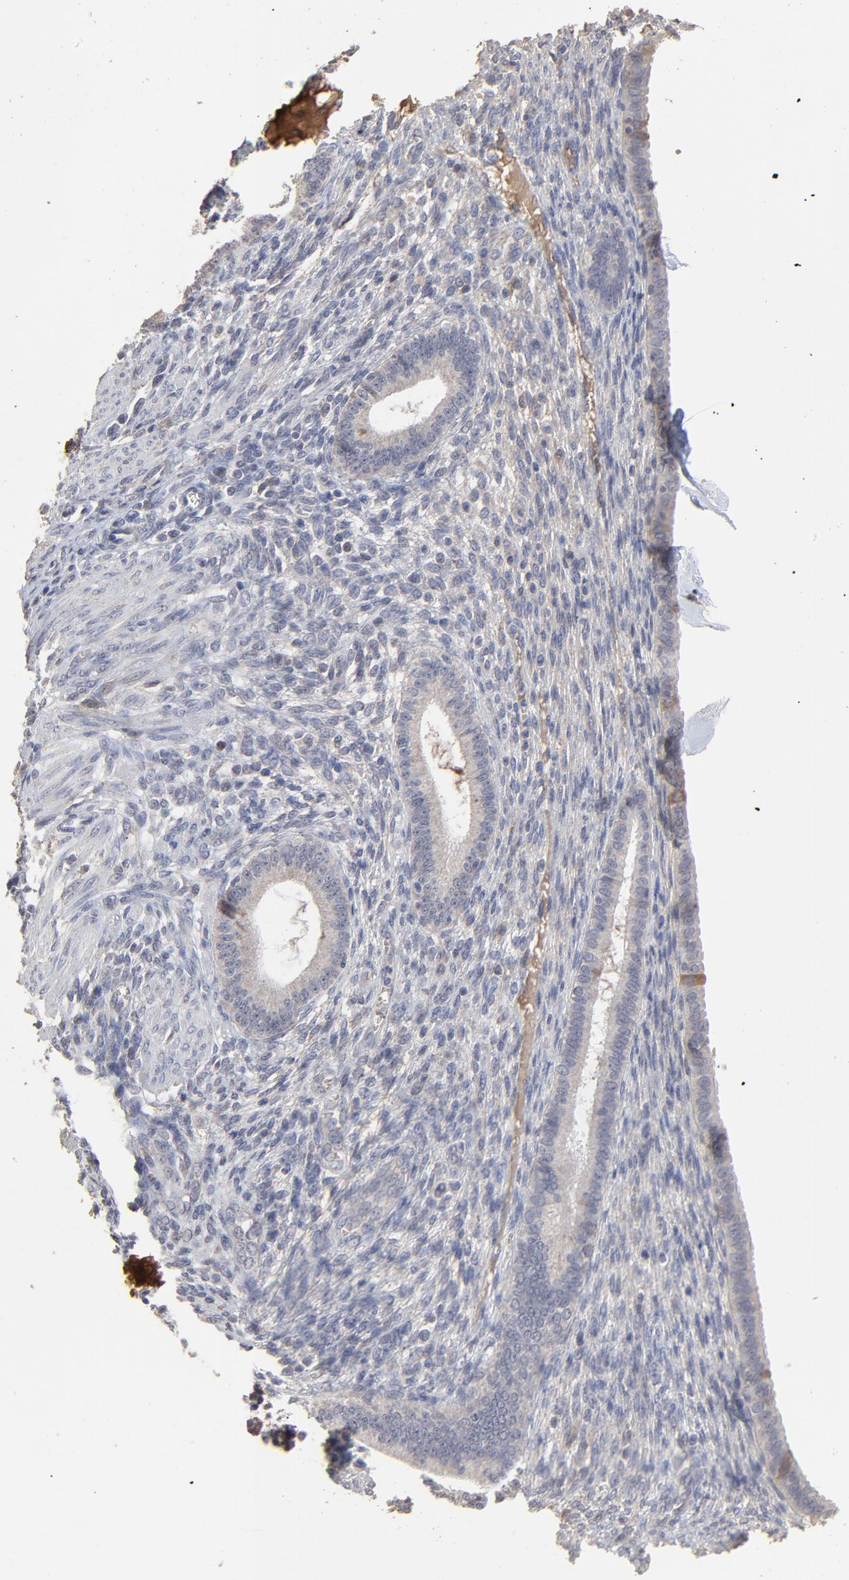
{"staining": {"intensity": "negative", "quantity": "none", "location": "none"}, "tissue": "endometrium", "cell_type": "Cells in endometrial stroma", "image_type": "normal", "snomed": [{"axis": "morphology", "description": "Normal tissue, NOS"}, {"axis": "topography", "description": "Endometrium"}], "caption": "This is a image of immunohistochemistry staining of unremarkable endometrium, which shows no staining in cells in endometrial stroma.", "gene": "VPREB3", "patient": {"sex": "female", "age": 72}}